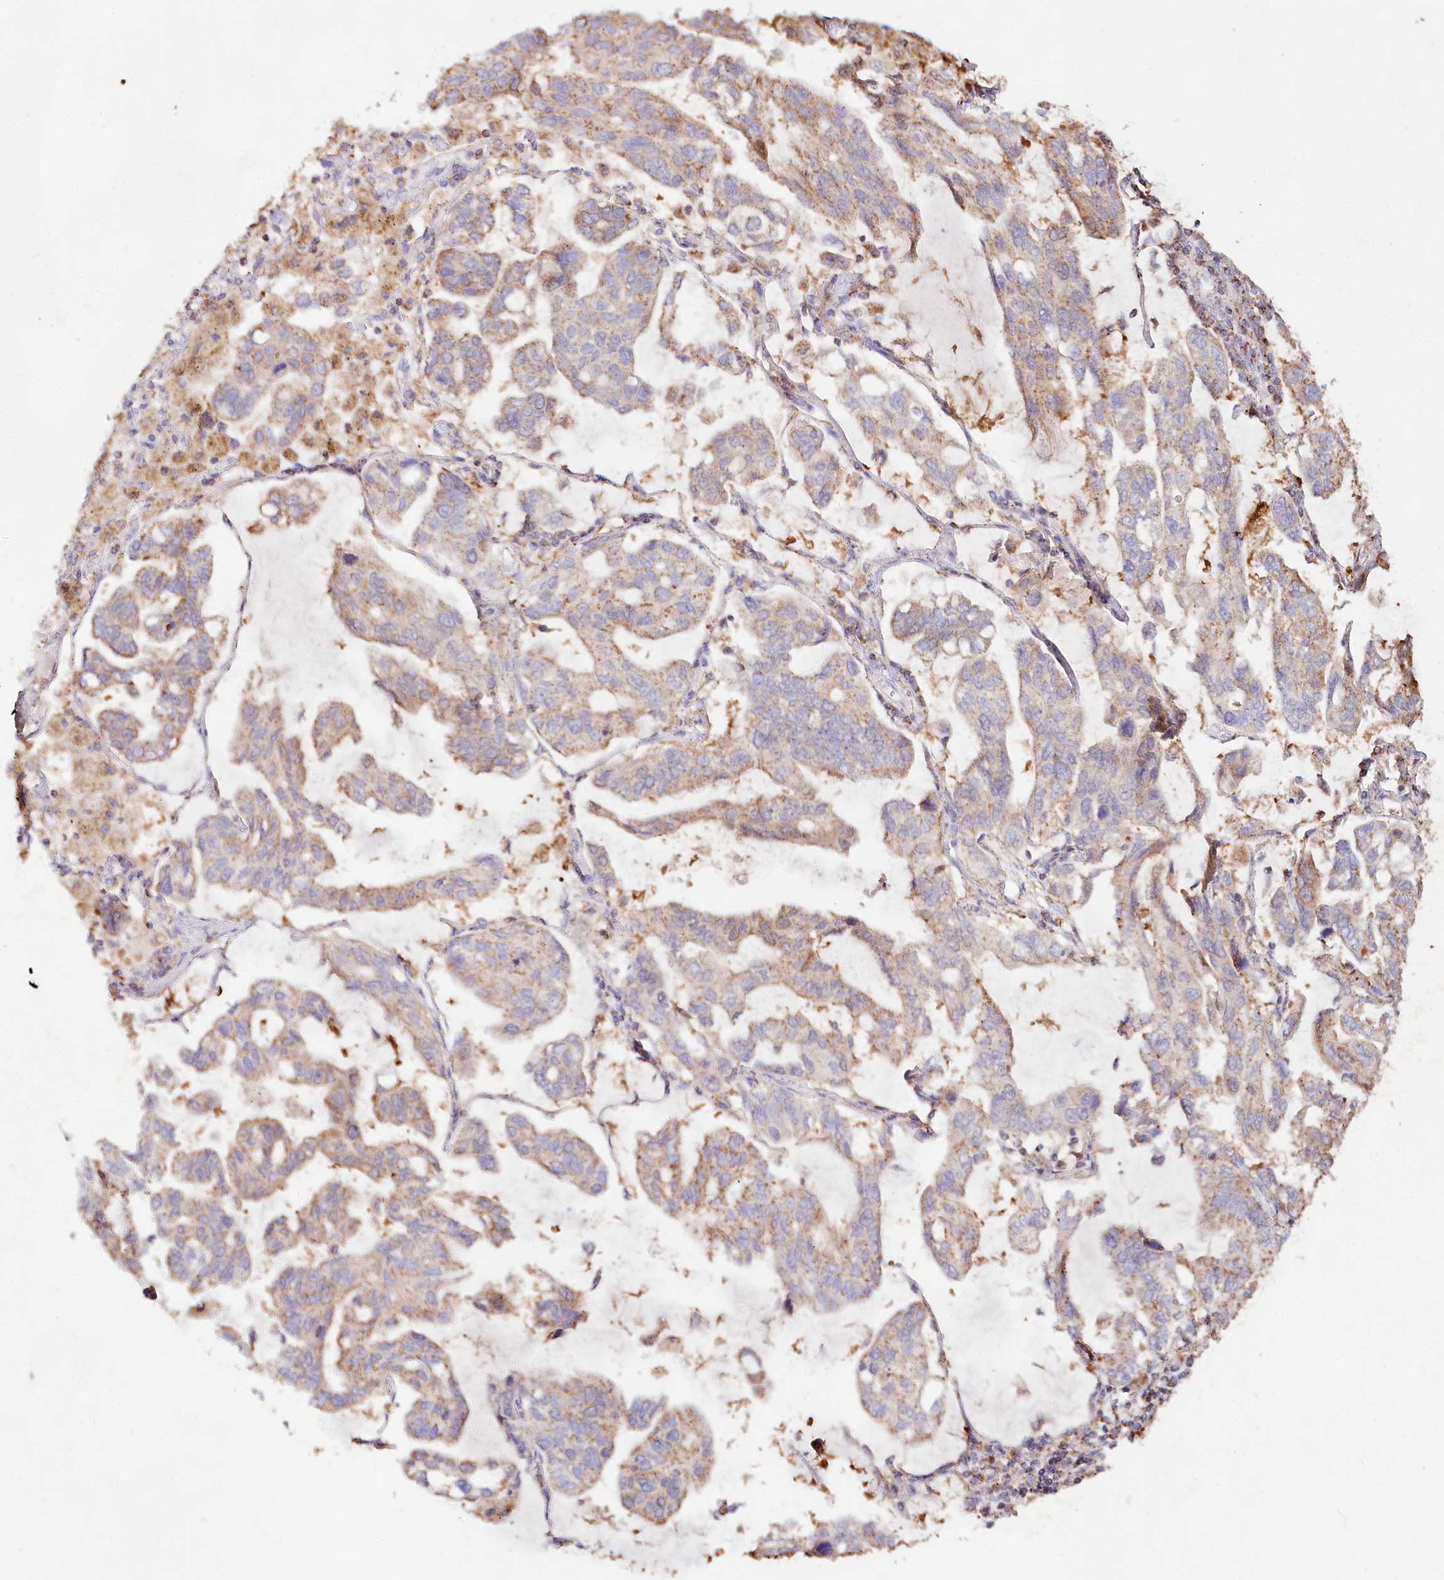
{"staining": {"intensity": "moderate", "quantity": ">75%", "location": "cytoplasmic/membranous"}, "tissue": "lung cancer", "cell_type": "Tumor cells", "image_type": "cancer", "snomed": [{"axis": "morphology", "description": "Adenocarcinoma, NOS"}, {"axis": "topography", "description": "Lung"}], "caption": "Protein staining of lung adenocarcinoma tissue exhibits moderate cytoplasmic/membranous positivity in about >75% of tumor cells.", "gene": "TASOR2", "patient": {"sex": "male", "age": 64}}